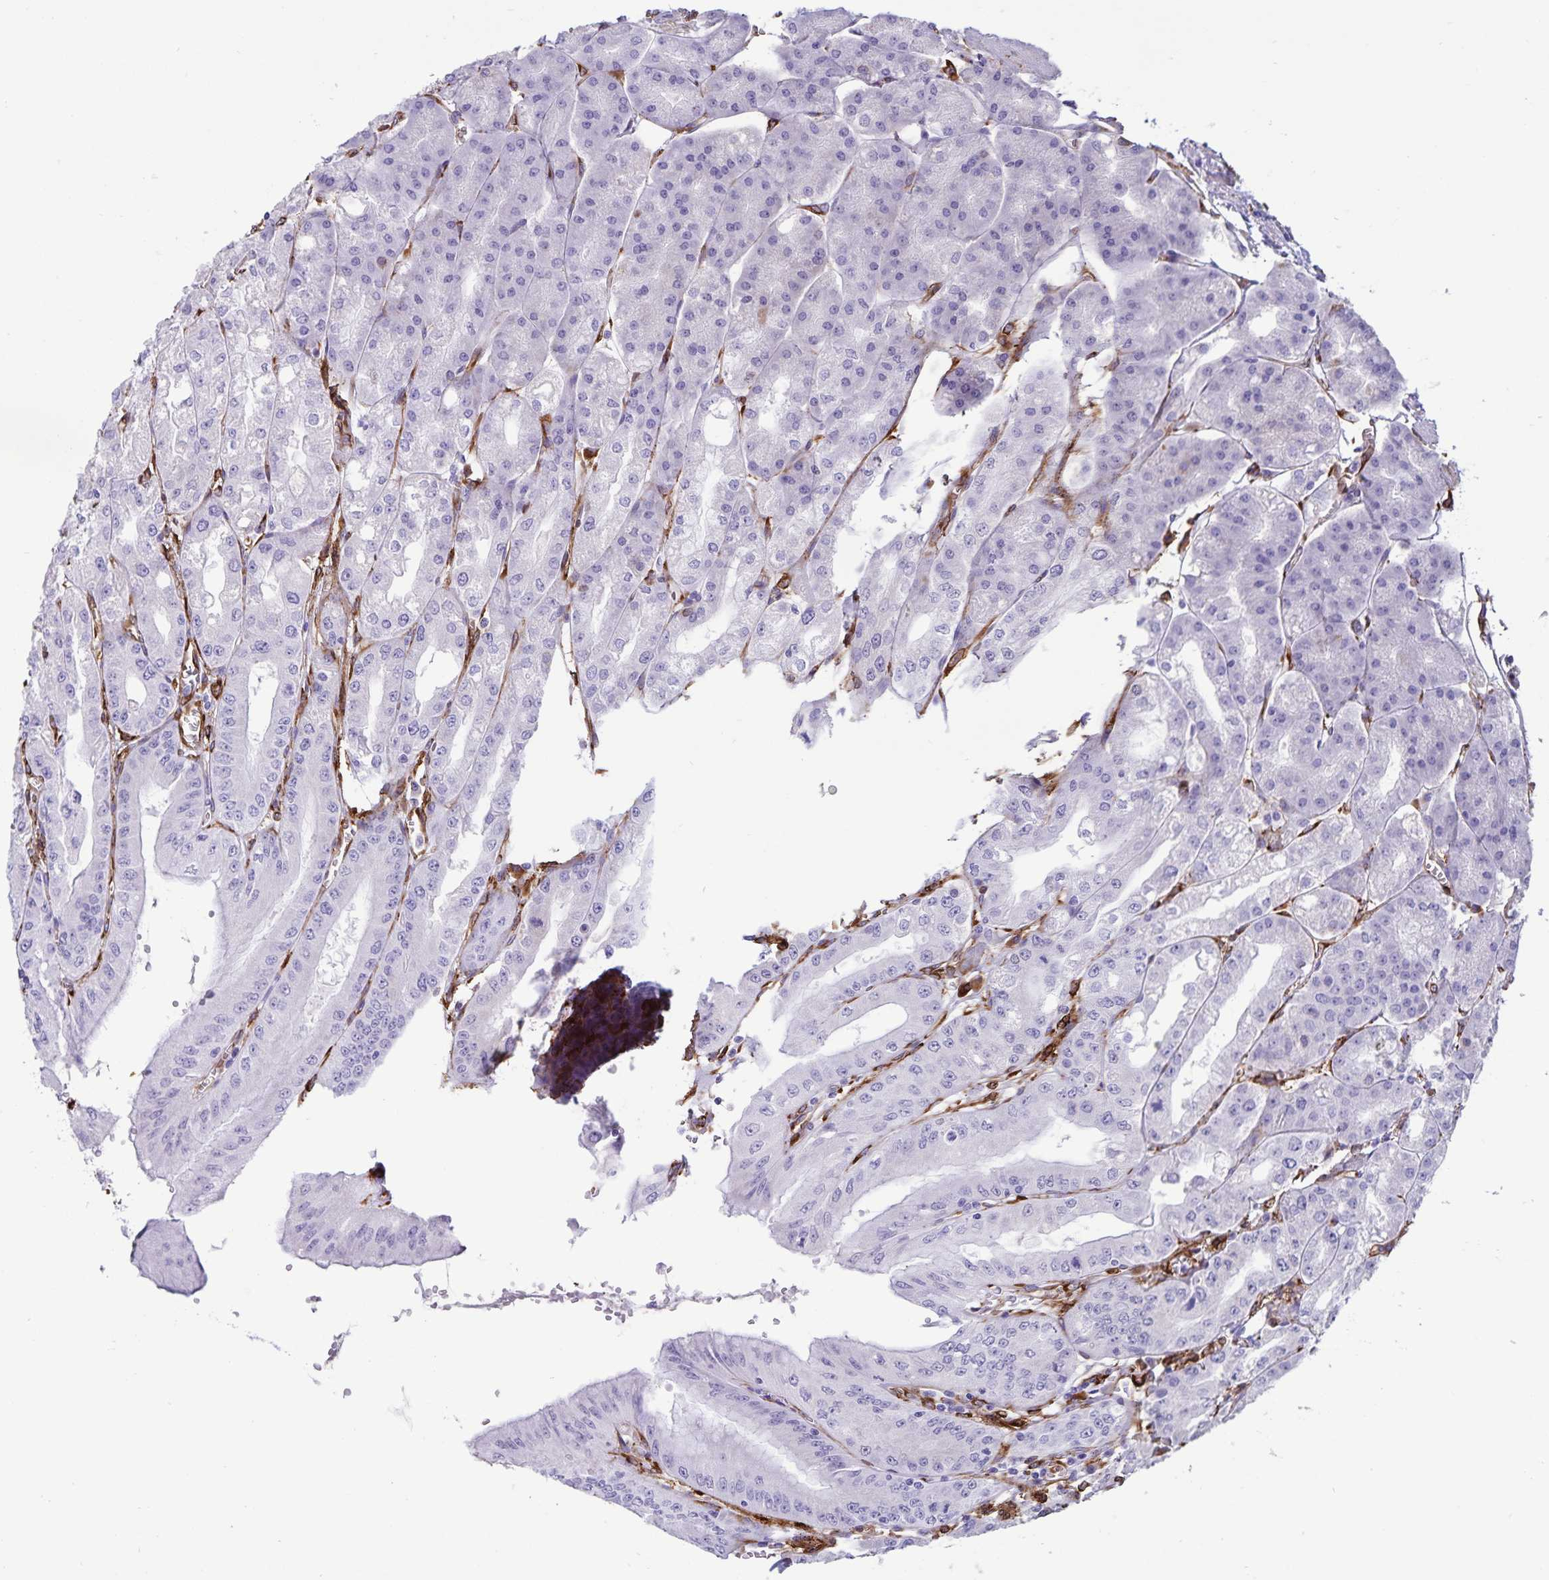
{"staining": {"intensity": "weak", "quantity": "<25%", "location": "cytoplasmic/membranous"}, "tissue": "stomach", "cell_type": "Glandular cells", "image_type": "normal", "snomed": [{"axis": "morphology", "description": "Normal tissue, NOS"}, {"axis": "topography", "description": "Stomach, lower"}], "caption": "Immunohistochemistry (IHC) micrograph of normal stomach: human stomach stained with DAB displays no significant protein staining in glandular cells. (Stains: DAB (3,3'-diaminobenzidine) IHC with hematoxylin counter stain, Microscopy: brightfield microscopy at high magnification).", "gene": "RCN1", "patient": {"sex": "male", "age": 71}}